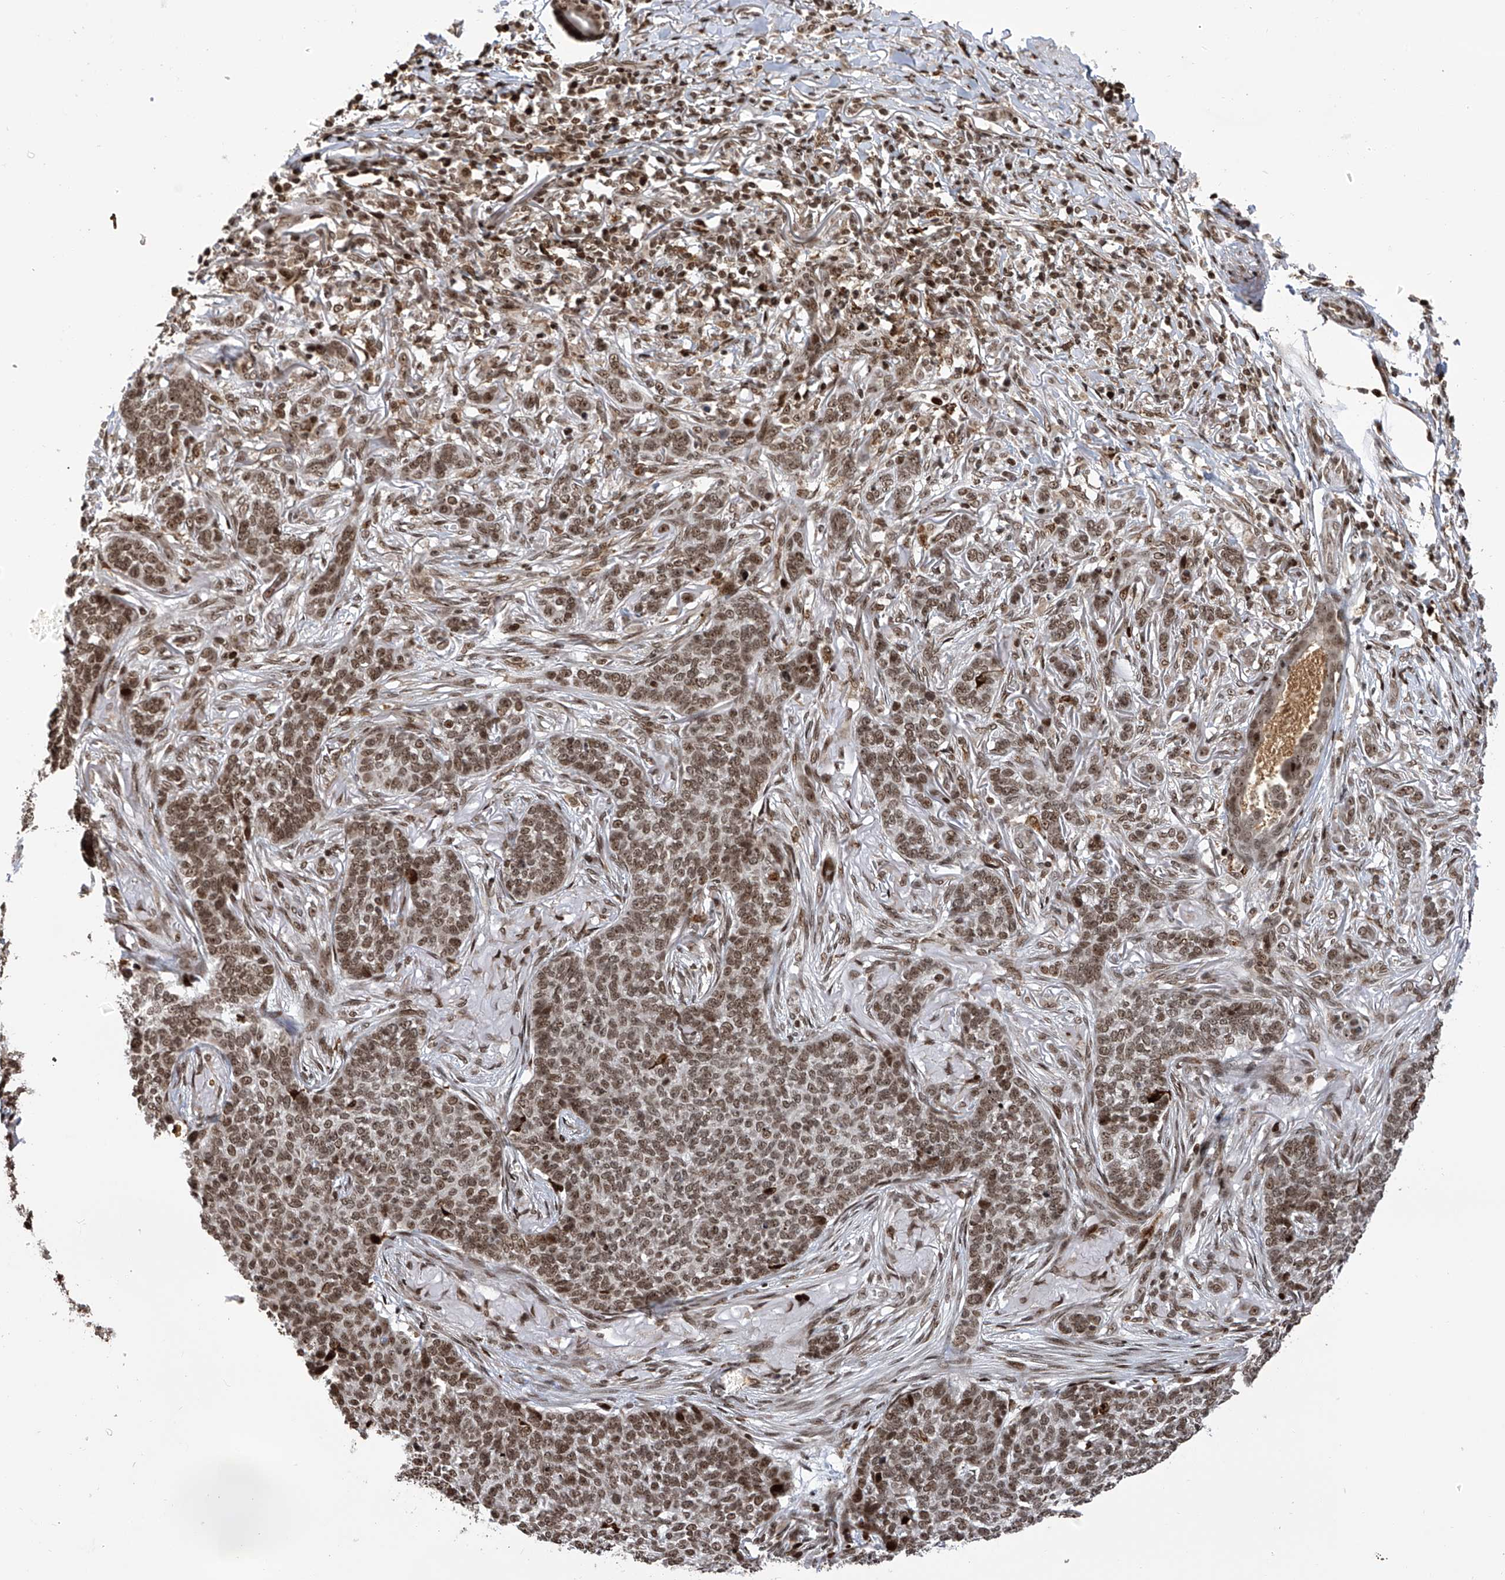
{"staining": {"intensity": "moderate", "quantity": ">75%", "location": "nuclear"}, "tissue": "skin cancer", "cell_type": "Tumor cells", "image_type": "cancer", "snomed": [{"axis": "morphology", "description": "Basal cell carcinoma"}, {"axis": "topography", "description": "Skin"}], "caption": "High-power microscopy captured an immunohistochemistry (IHC) photomicrograph of skin basal cell carcinoma, revealing moderate nuclear expression in about >75% of tumor cells.", "gene": "PAK1IP1", "patient": {"sex": "male", "age": 85}}